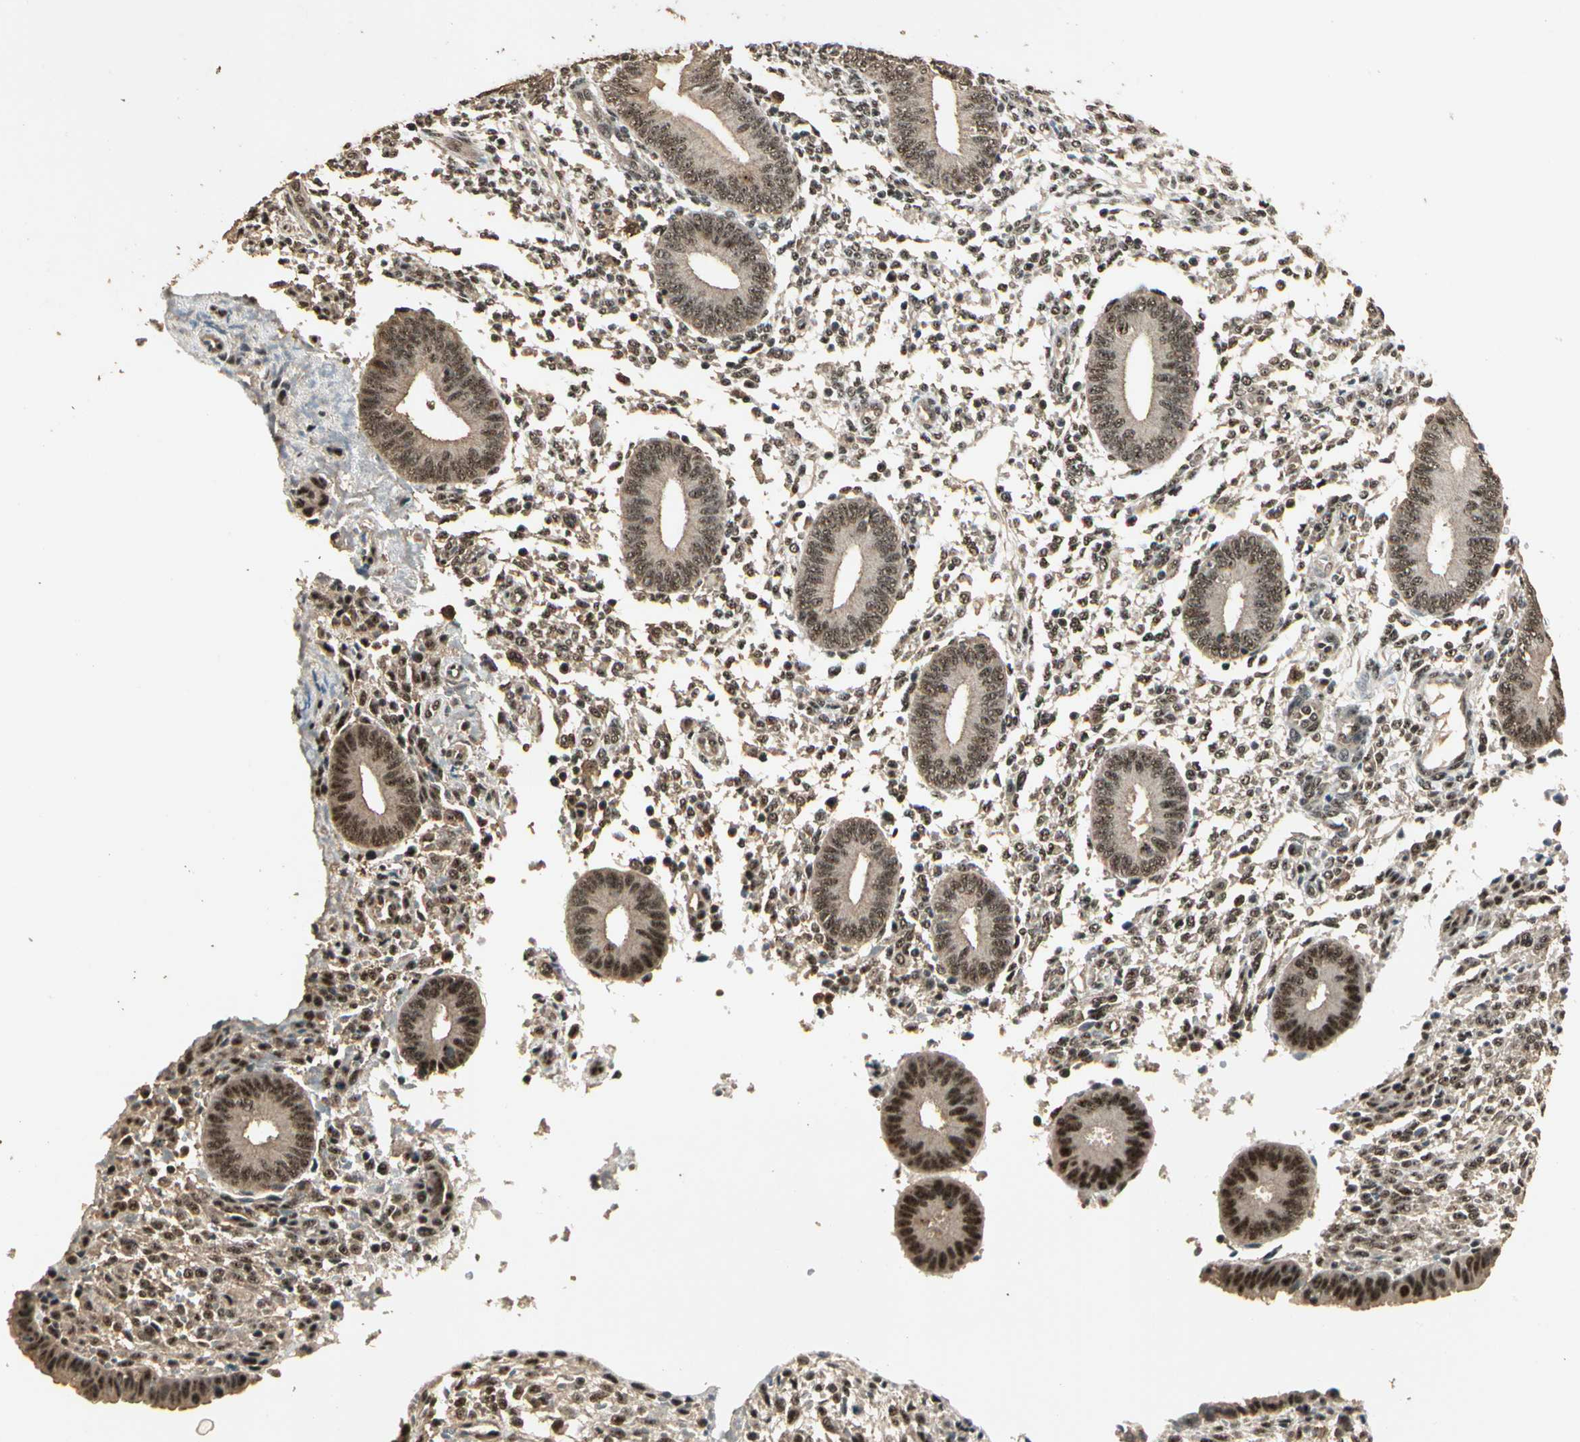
{"staining": {"intensity": "moderate", "quantity": ">75%", "location": "cytoplasmic/membranous"}, "tissue": "endometrium", "cell_type": "Cells in endometrial stroma", "image_type": "normal", "snomed": [{"axis": "morphology", "description": "Normal tissue, NOS"}, {"axis": "topography", "description": "Endometrium"}], "caption": "IHC micrograph of unremarkable endometrium: human endometrium stained using immunohistochemistry exhibits medium levels of moderate protein expression localized specifically in the cytoplasmic/membranous of cells in endometrial stroma, appearing as a cytoplasmic/membranous brown color.", "gene": "RBM25", "patient": {"sex": "female", "age": 35}}